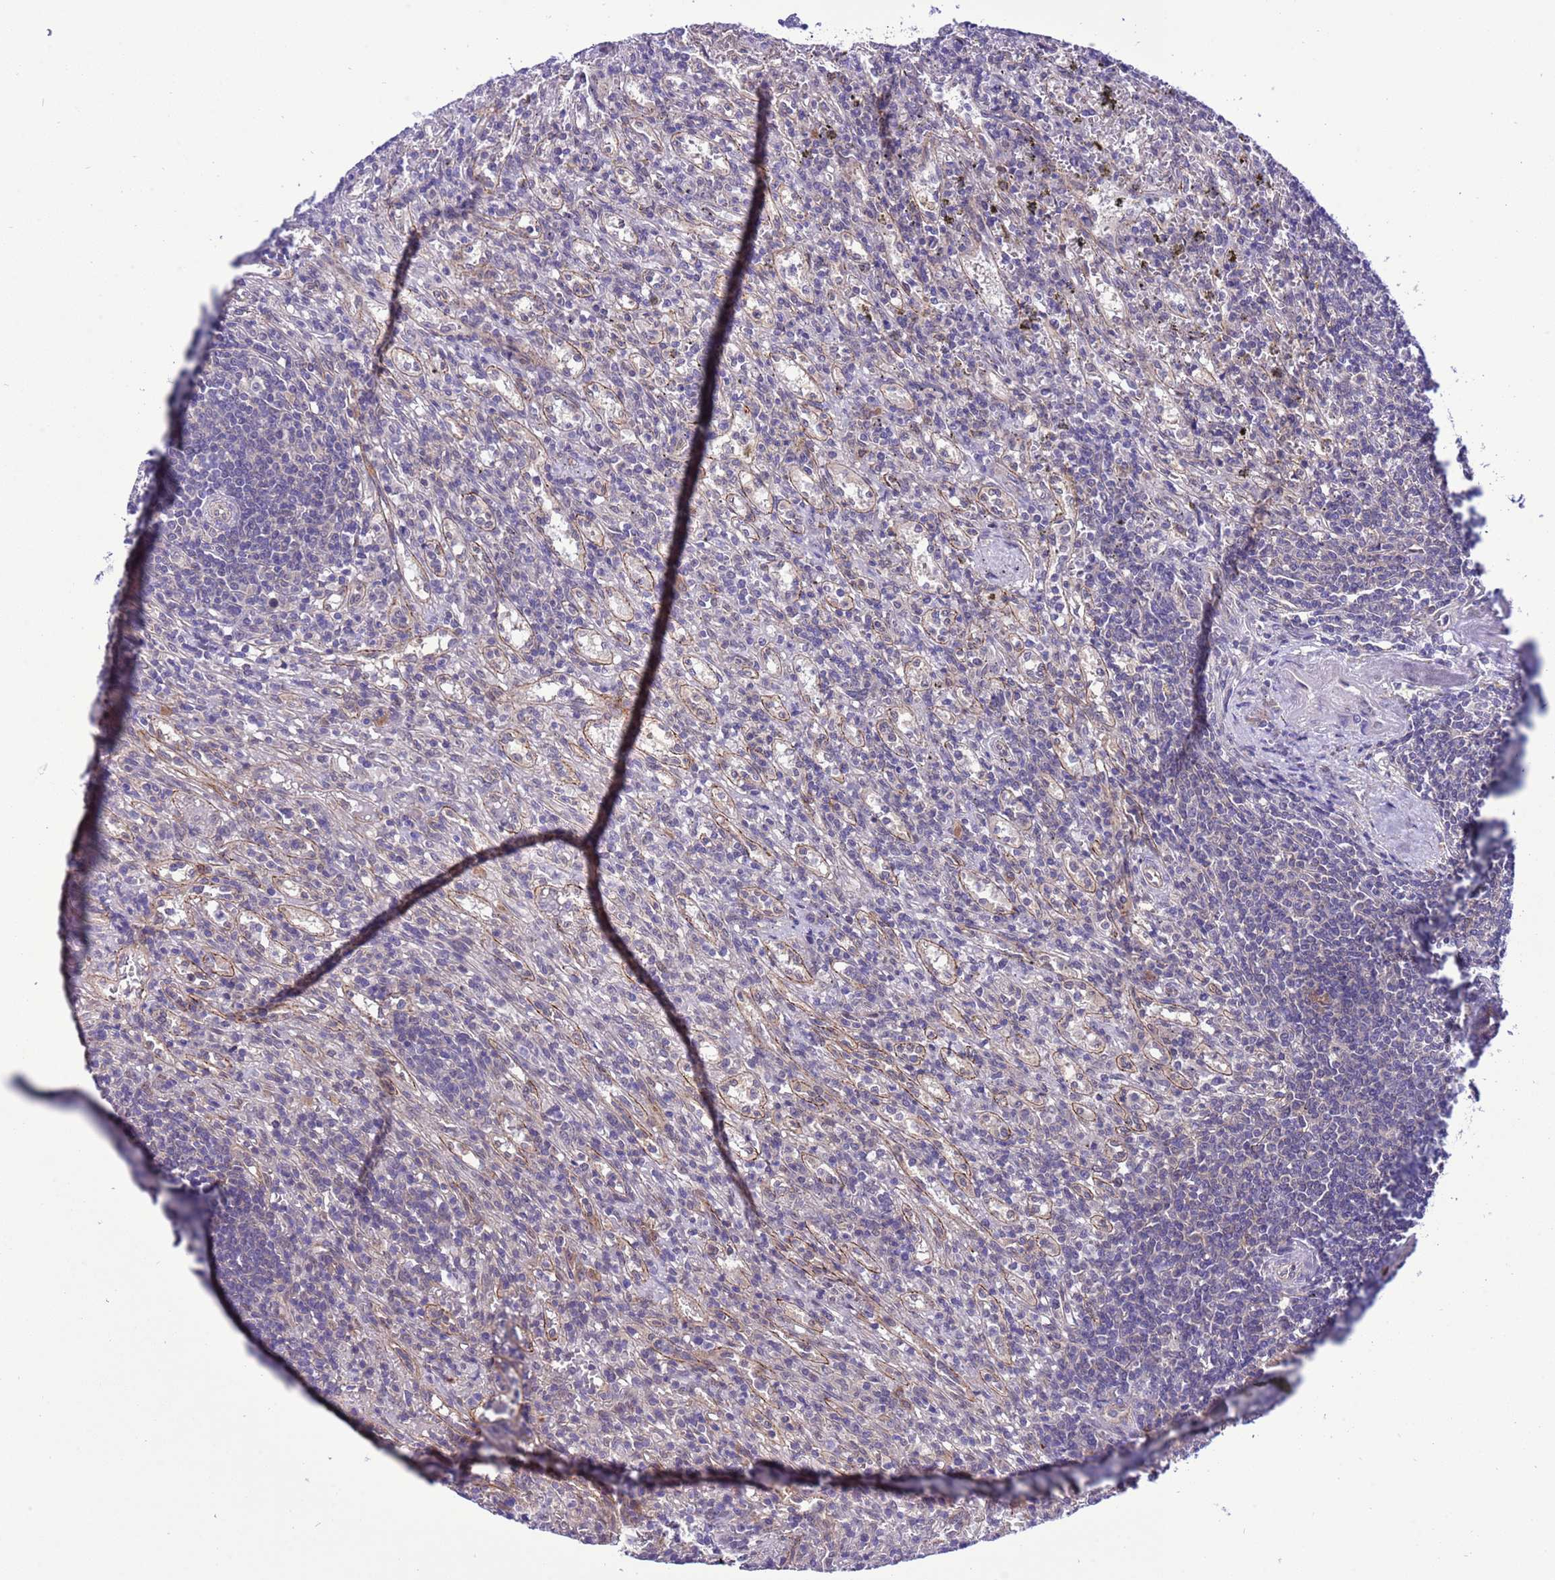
{"staining": {"intensity": "negative", "quantity": "none", "location": "none"}, "tissue": "lymphoma", "cell_type": "Tumor cells", "image_type": "cancer", "snomed": [{"axis": "morphology", "description": "Malignant lymphoma, non-Hodgkin's type, Low grade"}, {"axis": "topography", "description": "Spleen"}], "caption": "Tumor cells show no significant protein positivity in lymphoma.", "gene": "RASD1", "patient": {"sex": "male", "age": 76}}